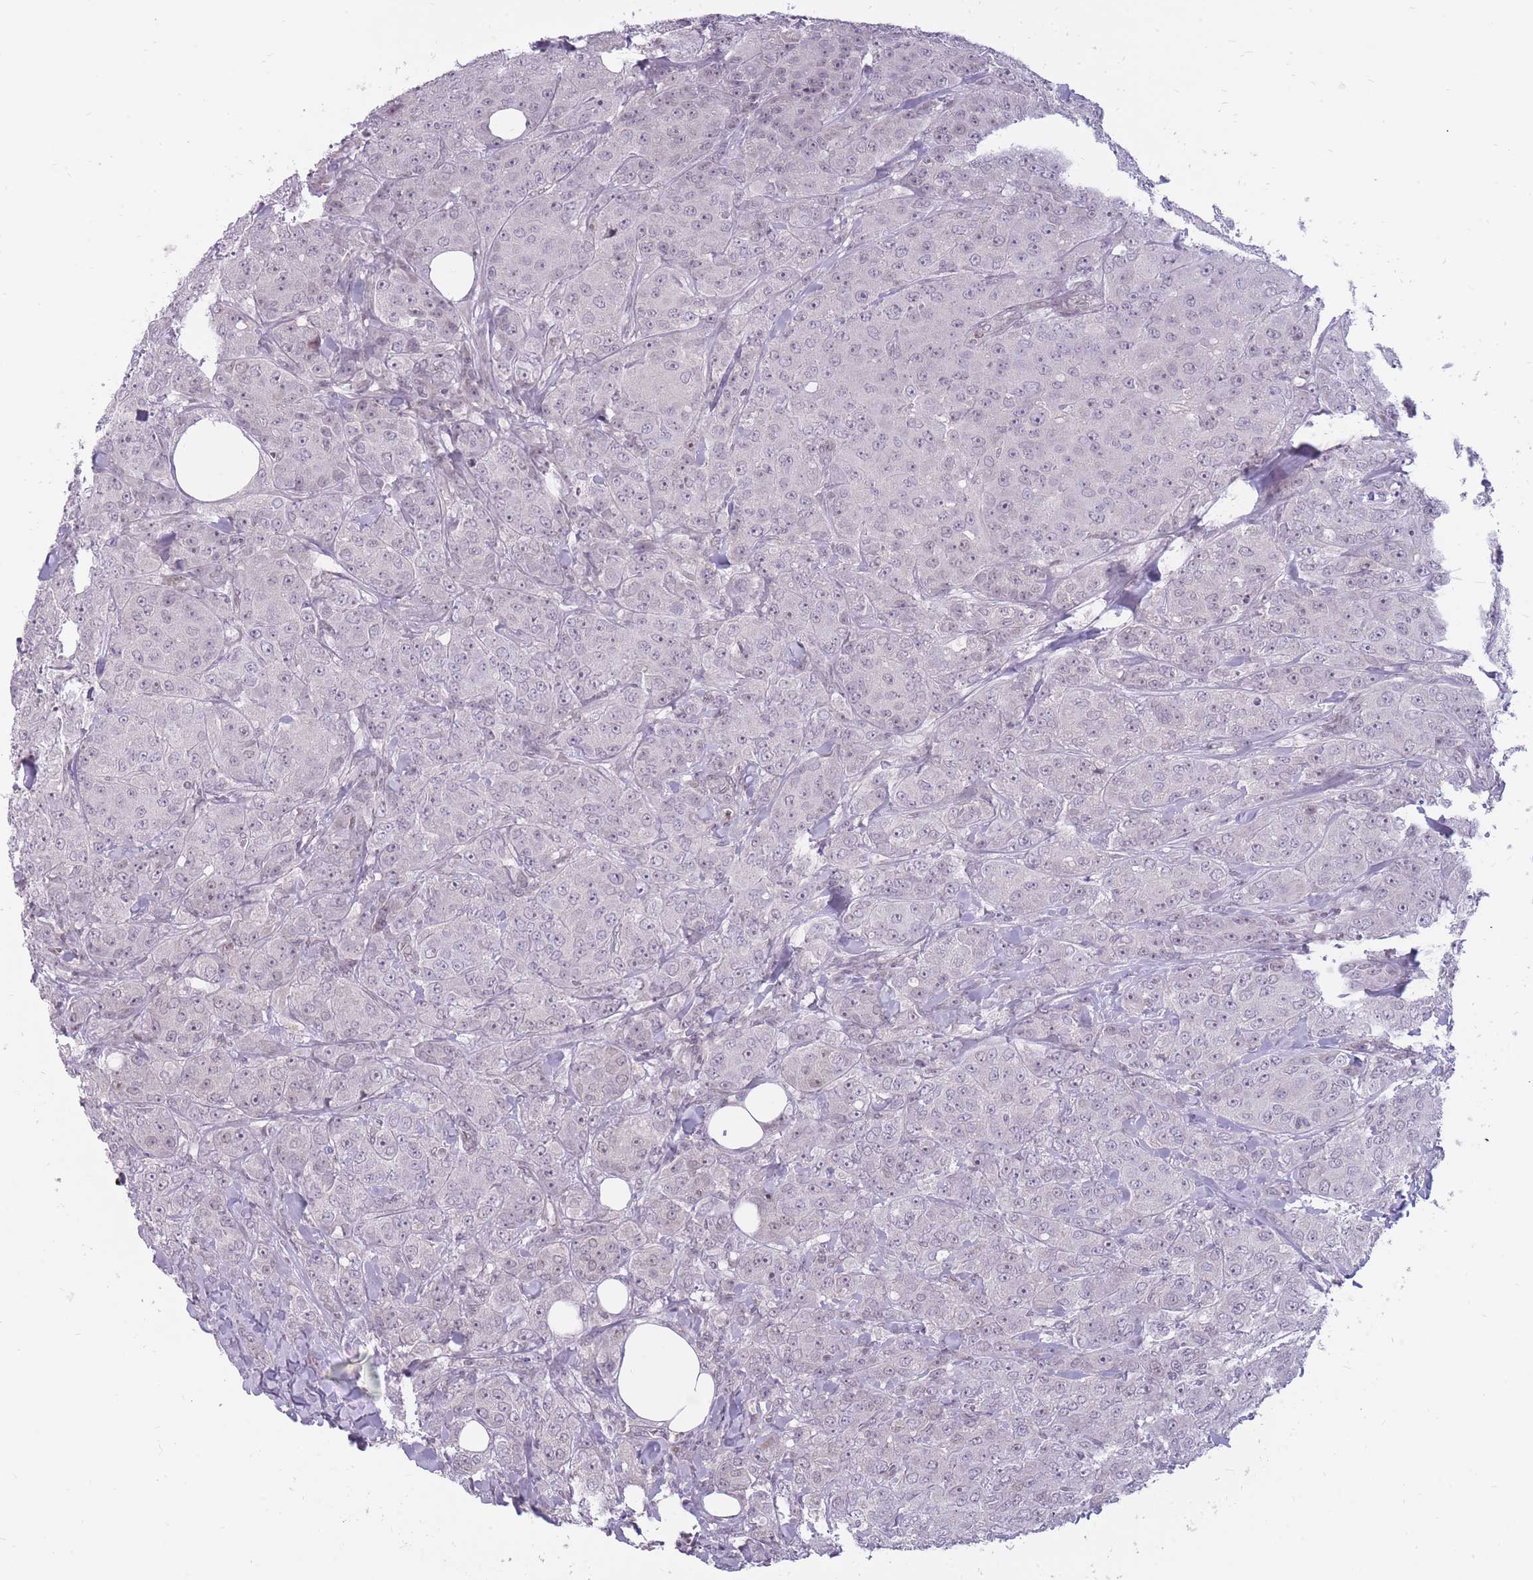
{"staining": {"intensity": "negative", "quantity": "none", "location": "none"}, "tissue": "breast cancer", "cell_type": "Tumor cells", "image_type": "cancer", "snomed": [{"axis": "morphology", "description": "Duct carcinoma"}, {"axis": "topography", "description": "Breast"}], "caption": "Photomicrograph shows no protein expression in tumor cells of breast cancer tissue.", "gene": "POMZP3", "patient": {"sex": "female", "age": 43}}